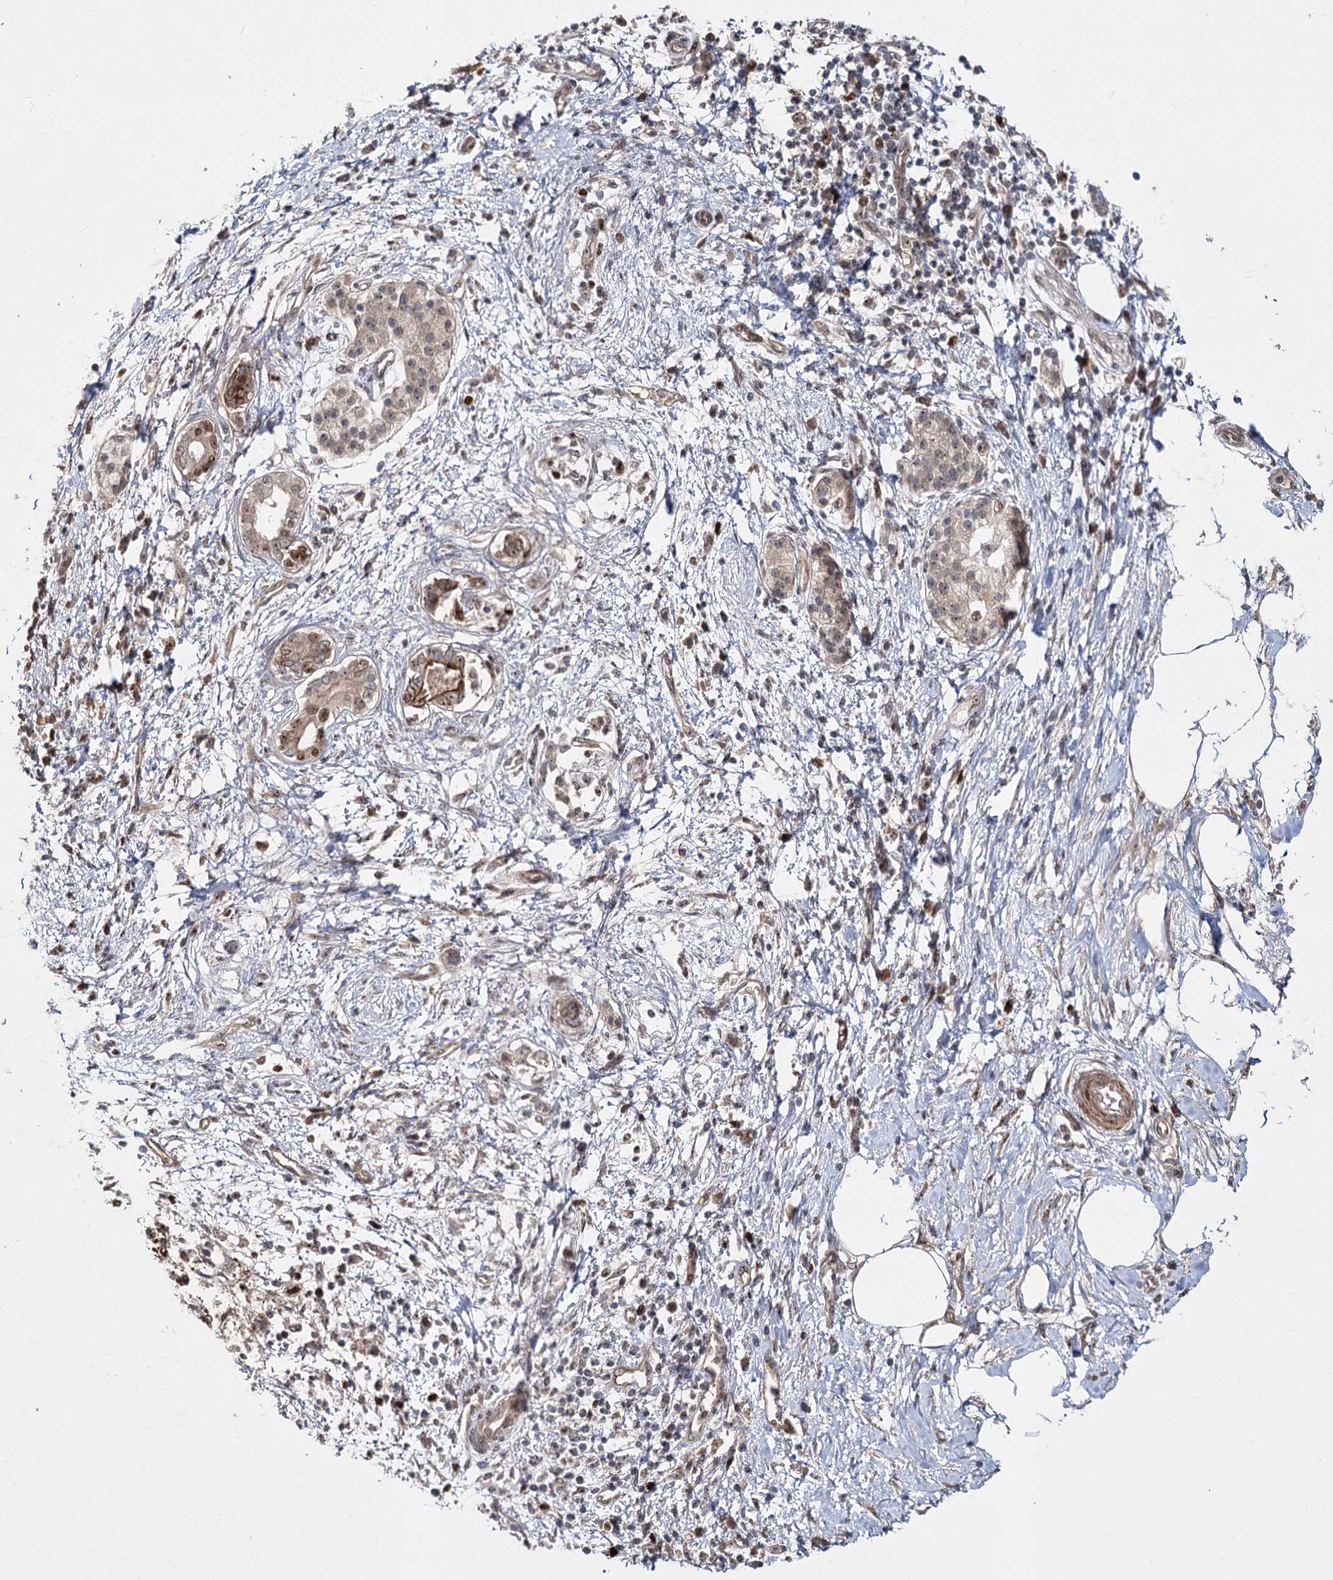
{"staining": {"intensity": "moderate", "quantity": "<25%", "location": "nuclear"}, "tissue": "pancreatic cancer", "cell_type": "Tumor cells", "image_type": "cancer", "snomed": [{"axis": "morphology", "description": "Adenocarcinoma, NOS"}, {"axis": "topography", "description": "Pancreas"}], "caption": "The micrograph shows a brown stain indicating the presence of a protein in the nuclear of tumor cells in pancreatic adenocarcinoma.", "gene": "PIK3C2A", "patient": {"sex": "male", "age": 58}}